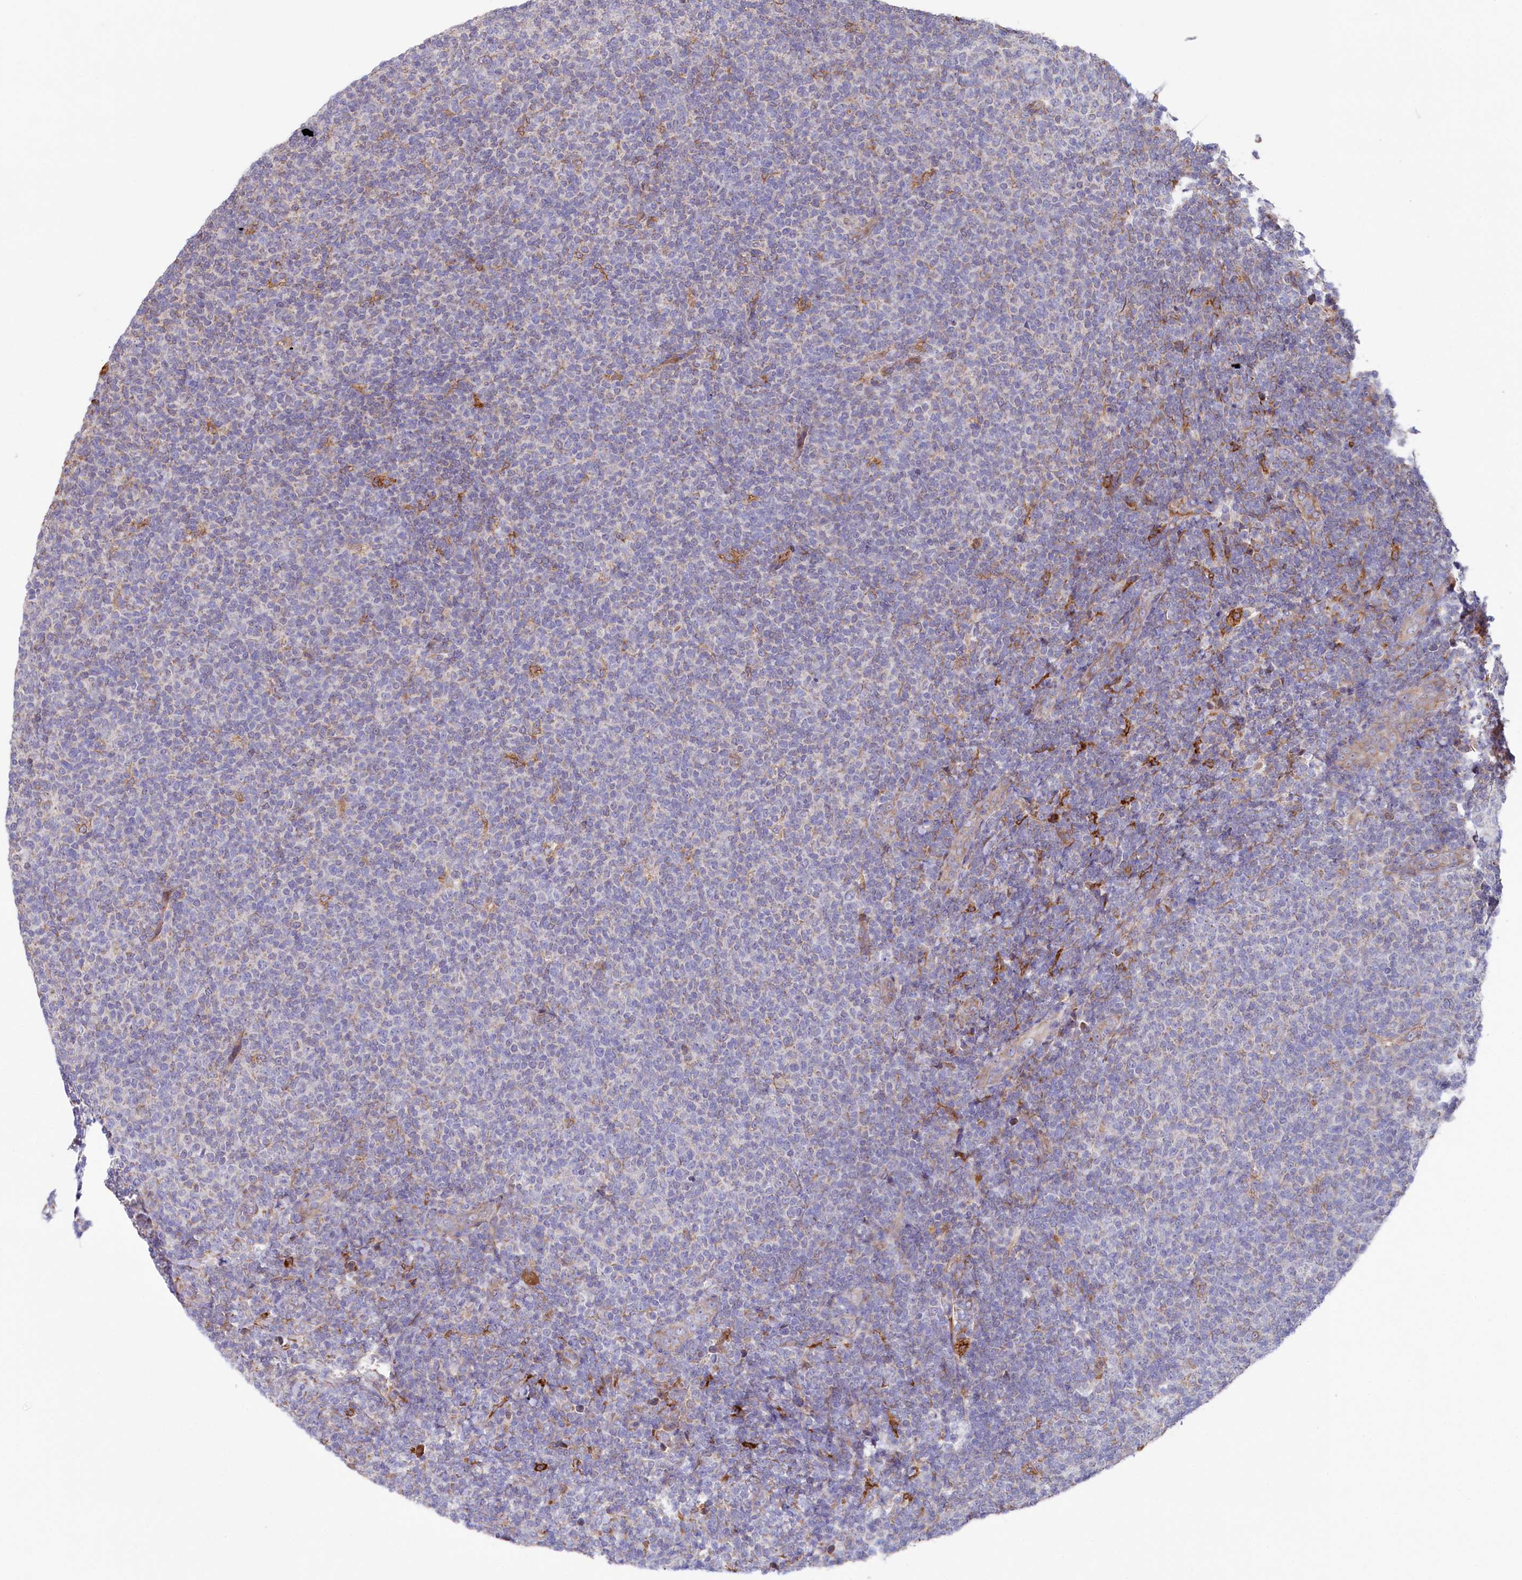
{"staining": {"intensity": "negative", "quantity": "none", "location": "none"}, "tissue": "lymphoma", "cell_type": "Tumor cells", "image_type": "cancer", "snomed": [{"axis": "morphology", "description": "Malignant lymphoma, non-Hodgkin's type, Low grade"}, {"axis": "topography", "description": "Lymph node"}], "caption": "The immunohistochemistry image has no significant staining in tumor cells of malignant lymphoma, non-Hodgkin's type (low-grade) tissue.", "gene": "CHID1", "patient": {"sex": "male", "age": 66}}